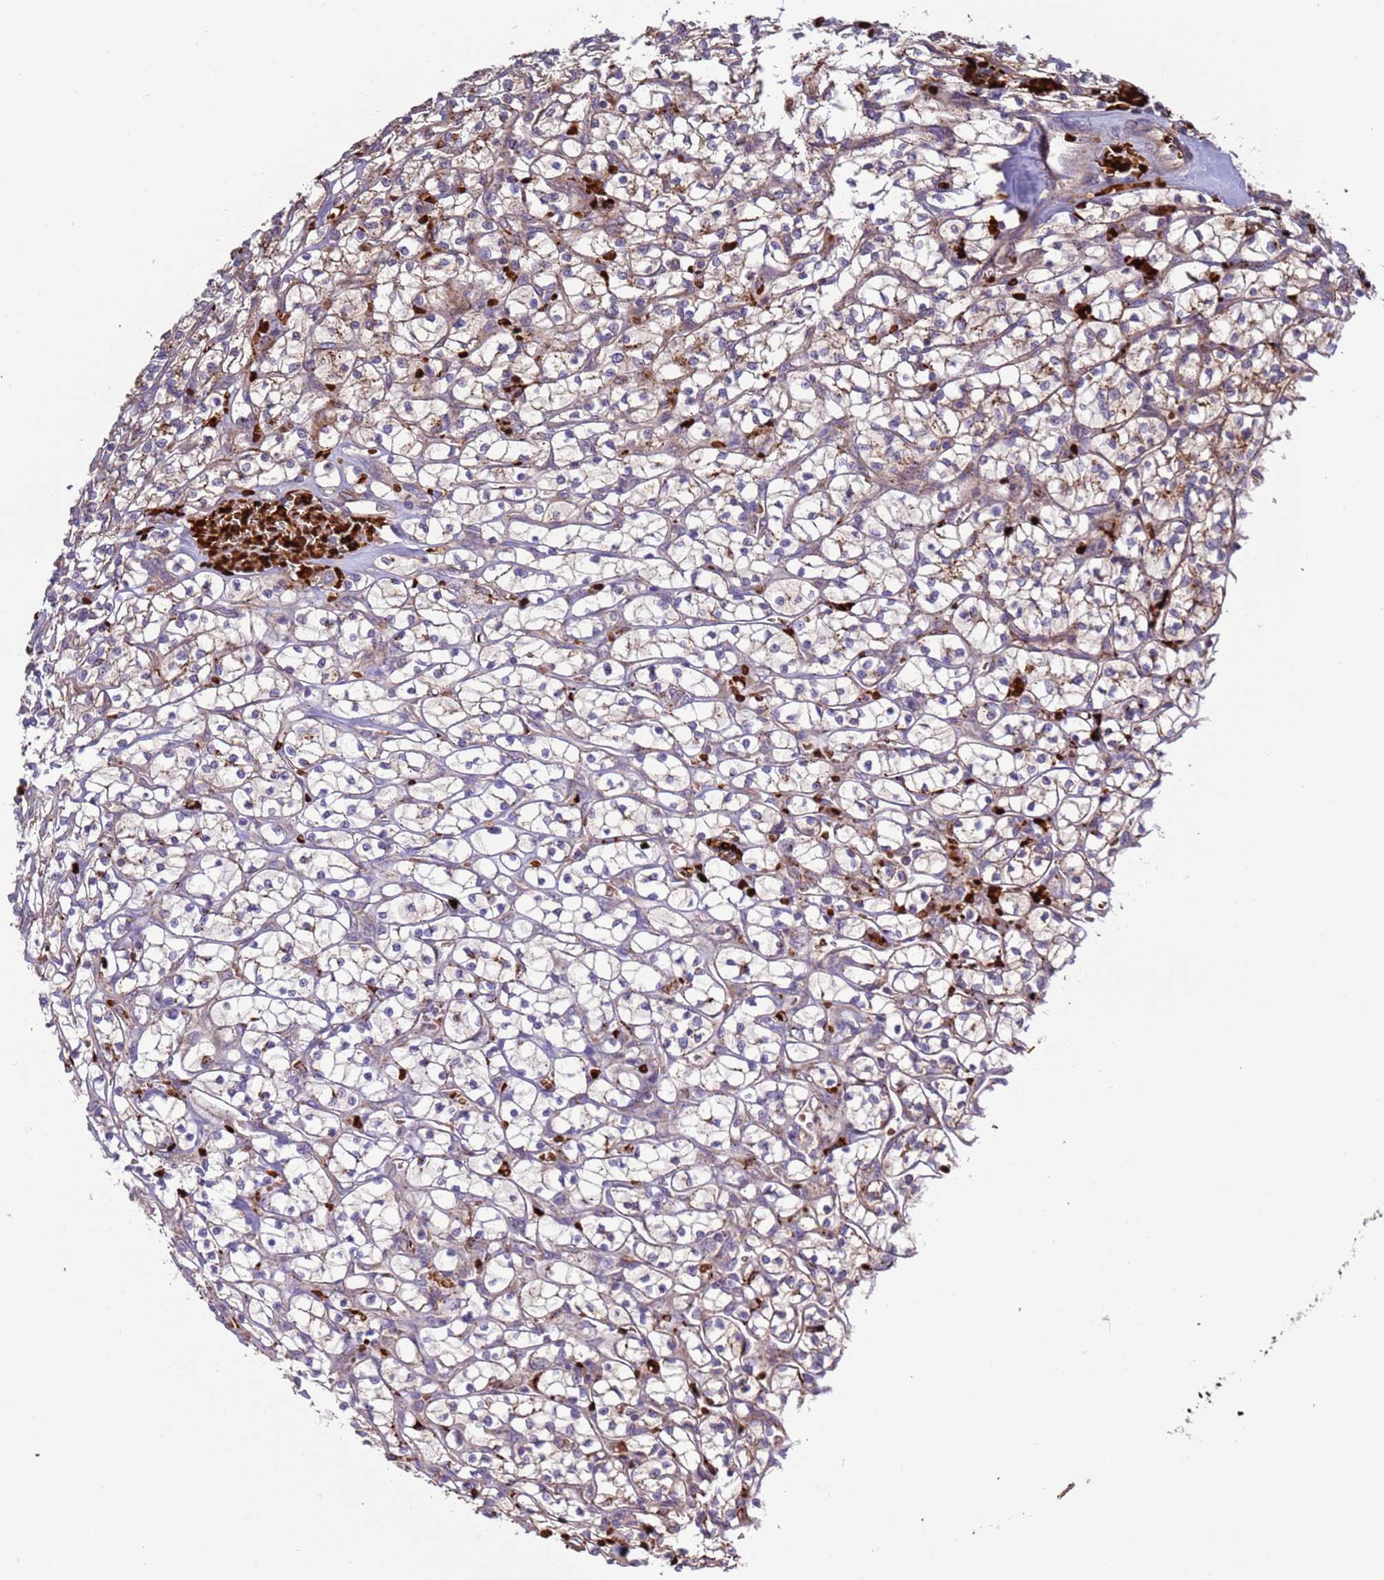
{"staining": {"intensity": "weak", "quantity": "25%-75%", "location": "cytoplasmic/membranous"}, "tissue": "renal cancer", "cell_type": "Tumor cells", "image_type": "cancer", "snomed": [{"axis": "morphology", "description": "Adenocarcinoma, NOS"}, {"axis": "topography", "description": "Kidney"}], "caption": "Immunohistochemical staining of human renal cancer shows low levels of weak cytoplasmic/membranous protein staining in about 25%-75% of tumor cells. (brown staining indicates protein expression, while blue staining denotes nuclei).", "gene": "VPS36", "patient": {"sex": "female", "age": 64}}